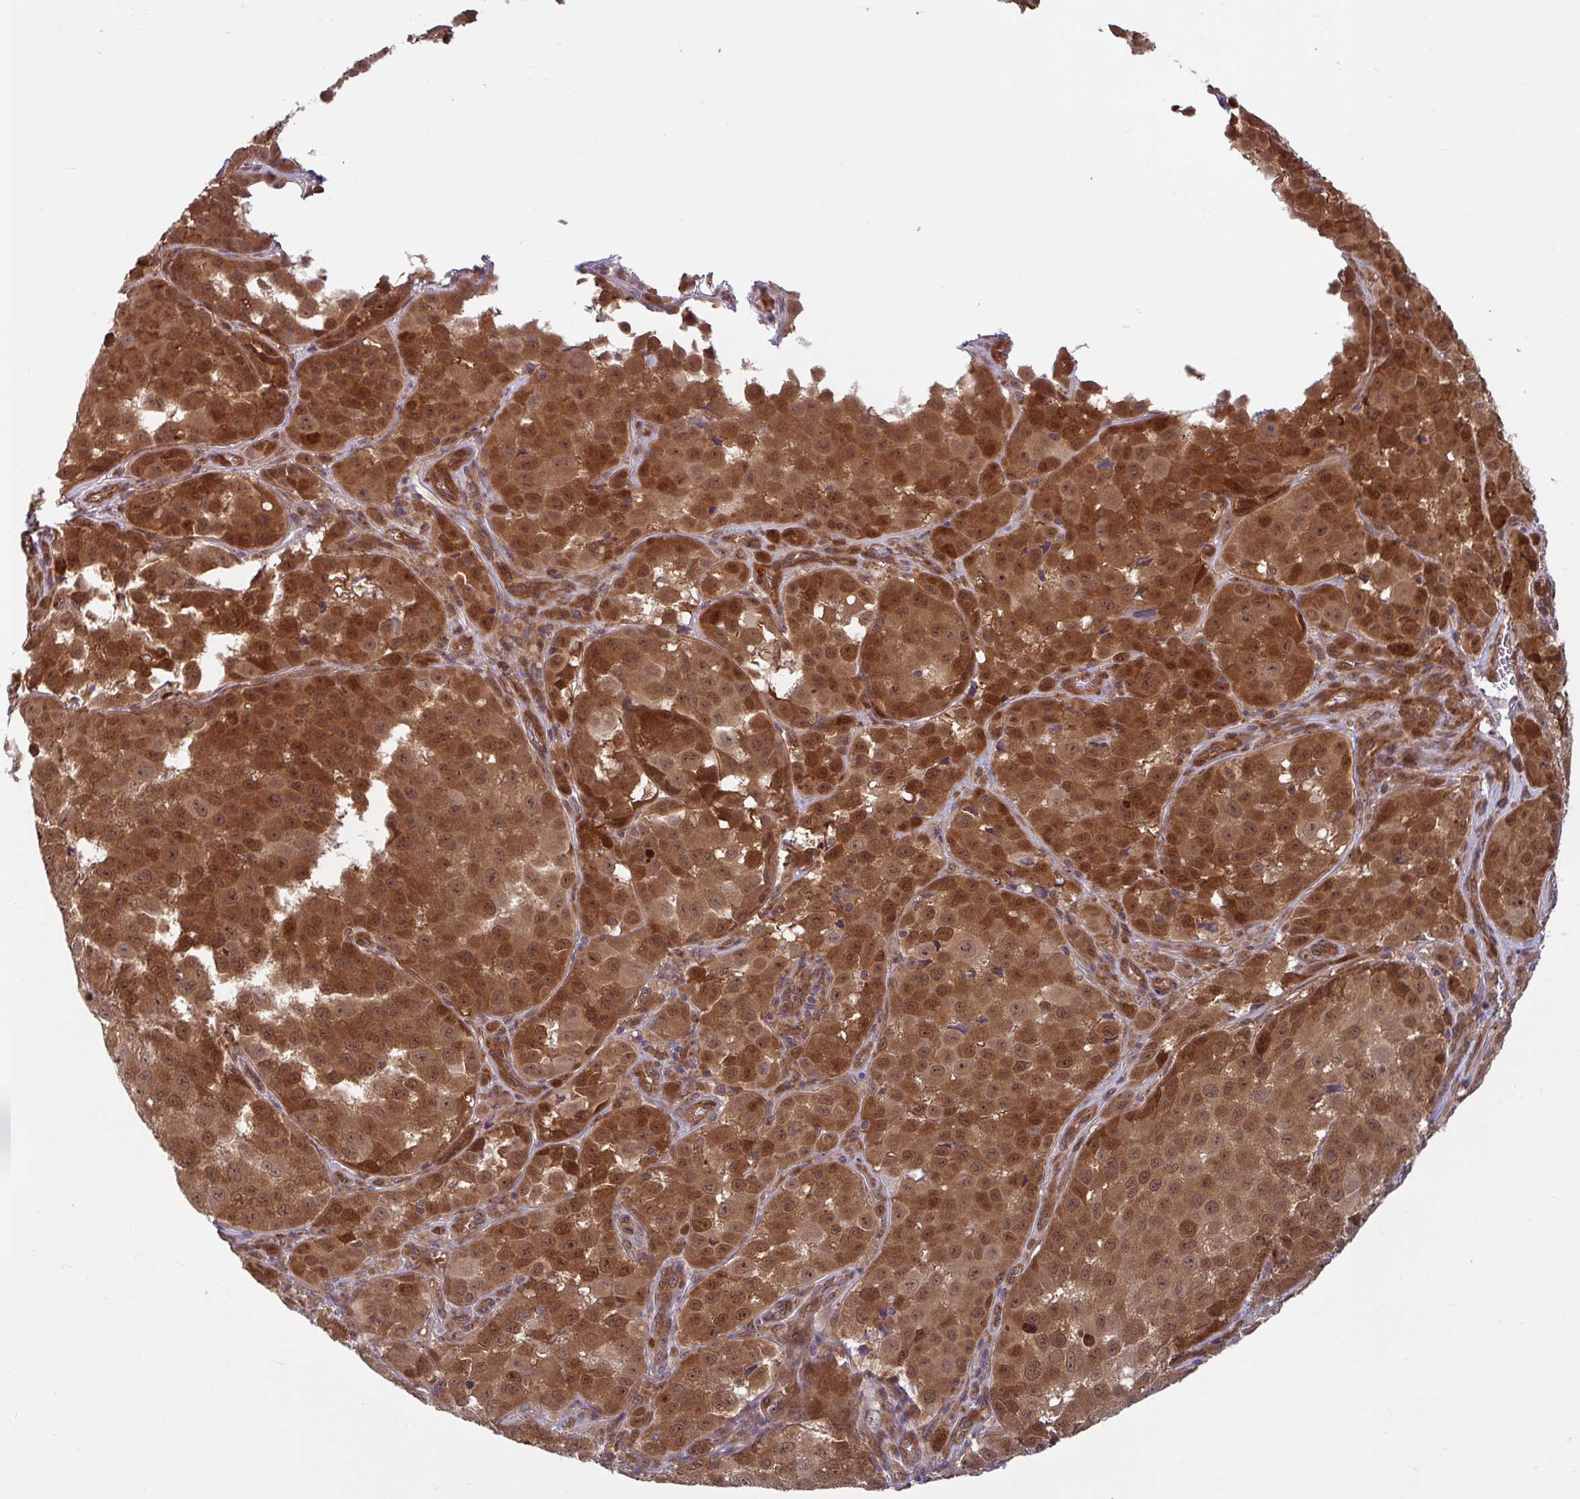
{"staining": {"intensity": "strong", "quantity": ">75%", "location": "cytoplasmic/membranous,nuclear"}, "tissue": "melanoma", "cell_type": "Tumor cells", "image_type": "cancer", "snomed": [{"axis": "morphology", "description": "Malignant melanoma, NOS"}, {"axis": "topography", "description": "Skin"}], "caption": "Immunohistochemical staining of melanoma displays strong cytoplasmic/membranous and nuclear protein expression in about >75% of tumor cells.", "gene": "HMBS", "patient": {"sex": "male", "age": 64}}